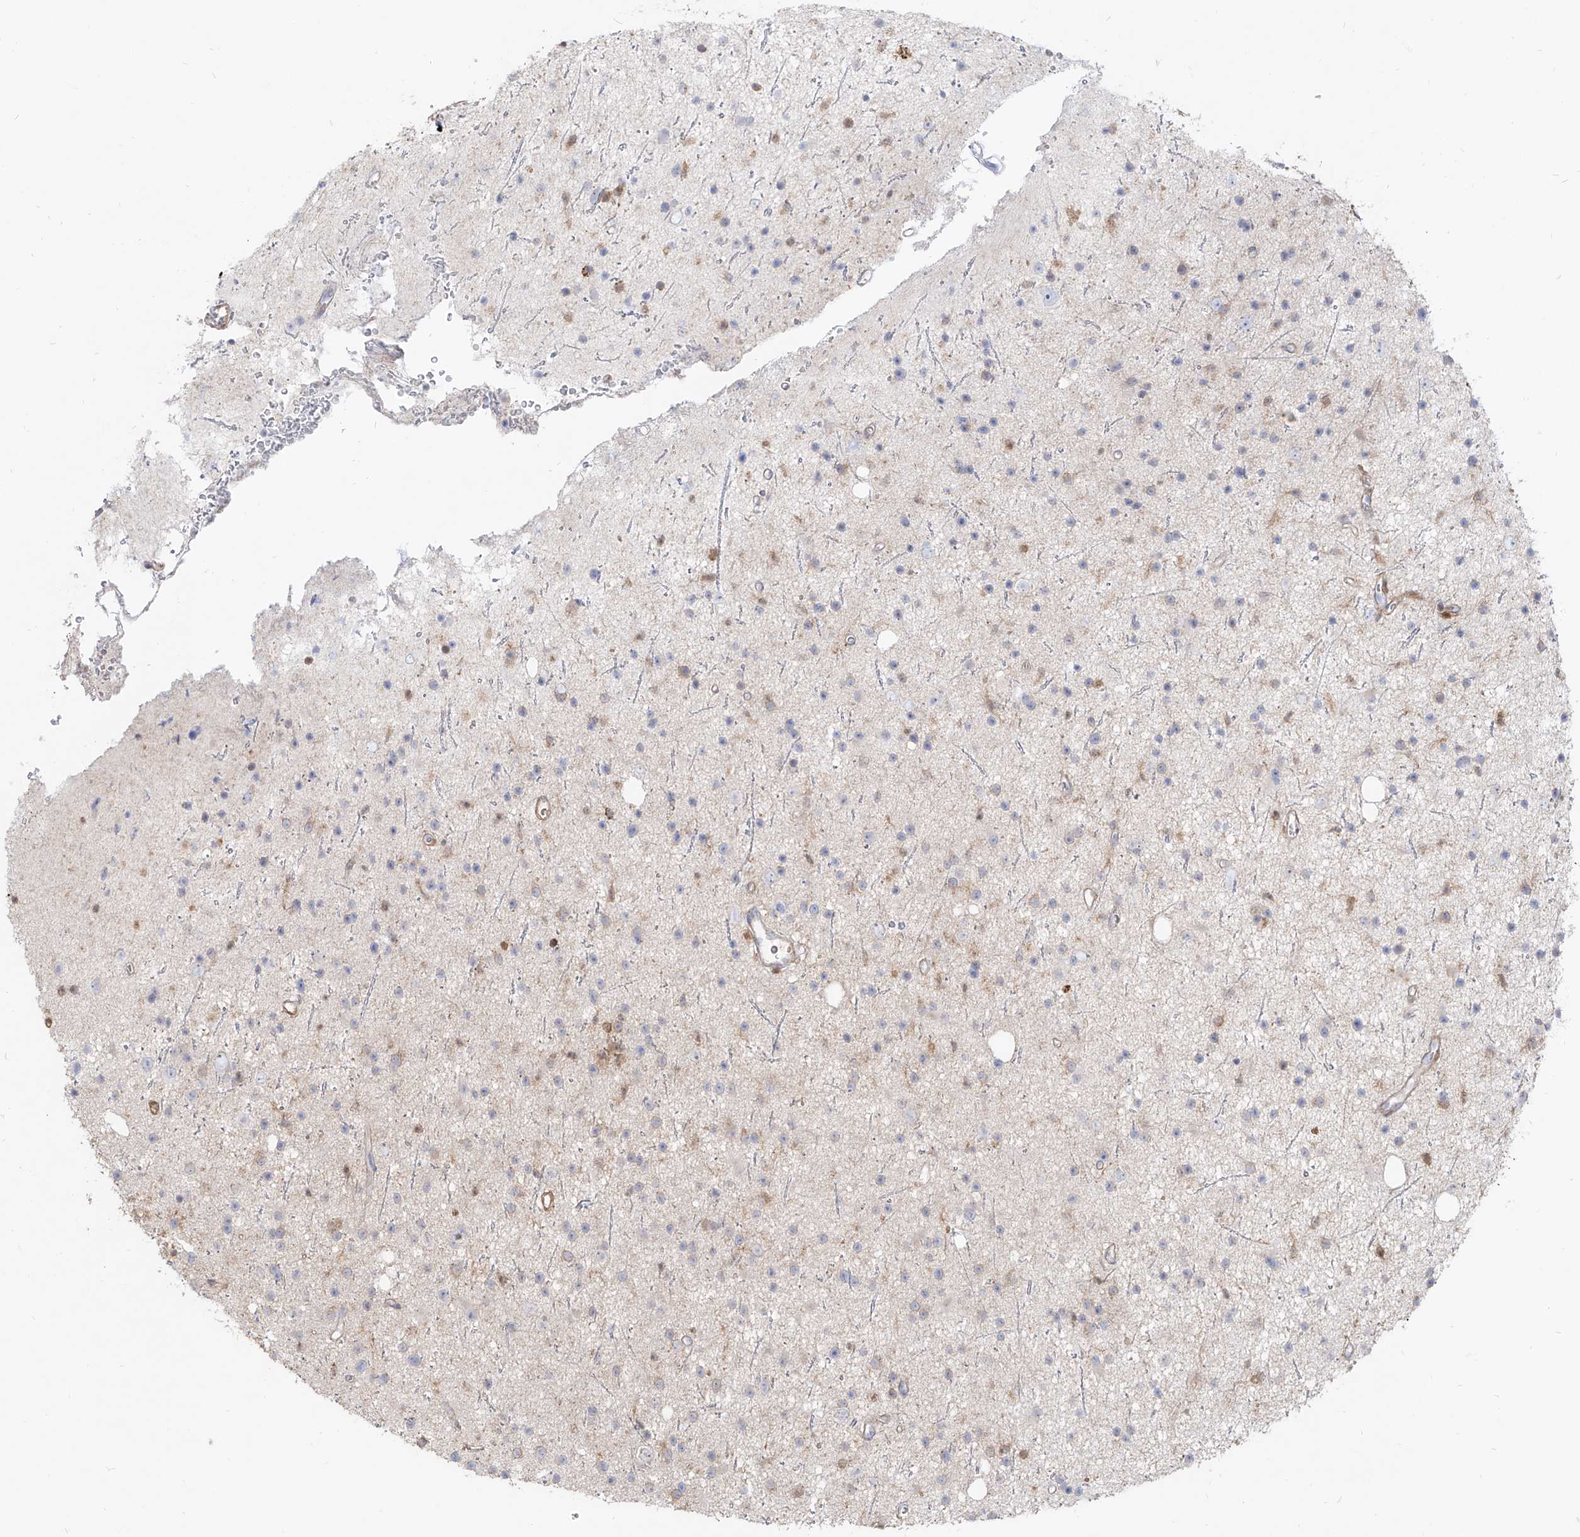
{"staining": {"intensity": "weak", "quantity": "<25%", "location": "cytoplasmic/membranous"}, "tissue": "glioma", "cell_type": "Tumor cells", "image_type": "cancer", "snomed": [{"axis": "morphology", "description": "Glioma, malignant, Low grade"}, {"axis": "topography", "description": "Cerebral cortex"}], "caption": "The photomicrograph demonstrates no staining of tumor cells in malignant glioma (low-grade).", "gene": "KYNU", "patient": {"sex": "female", "age": 39}}